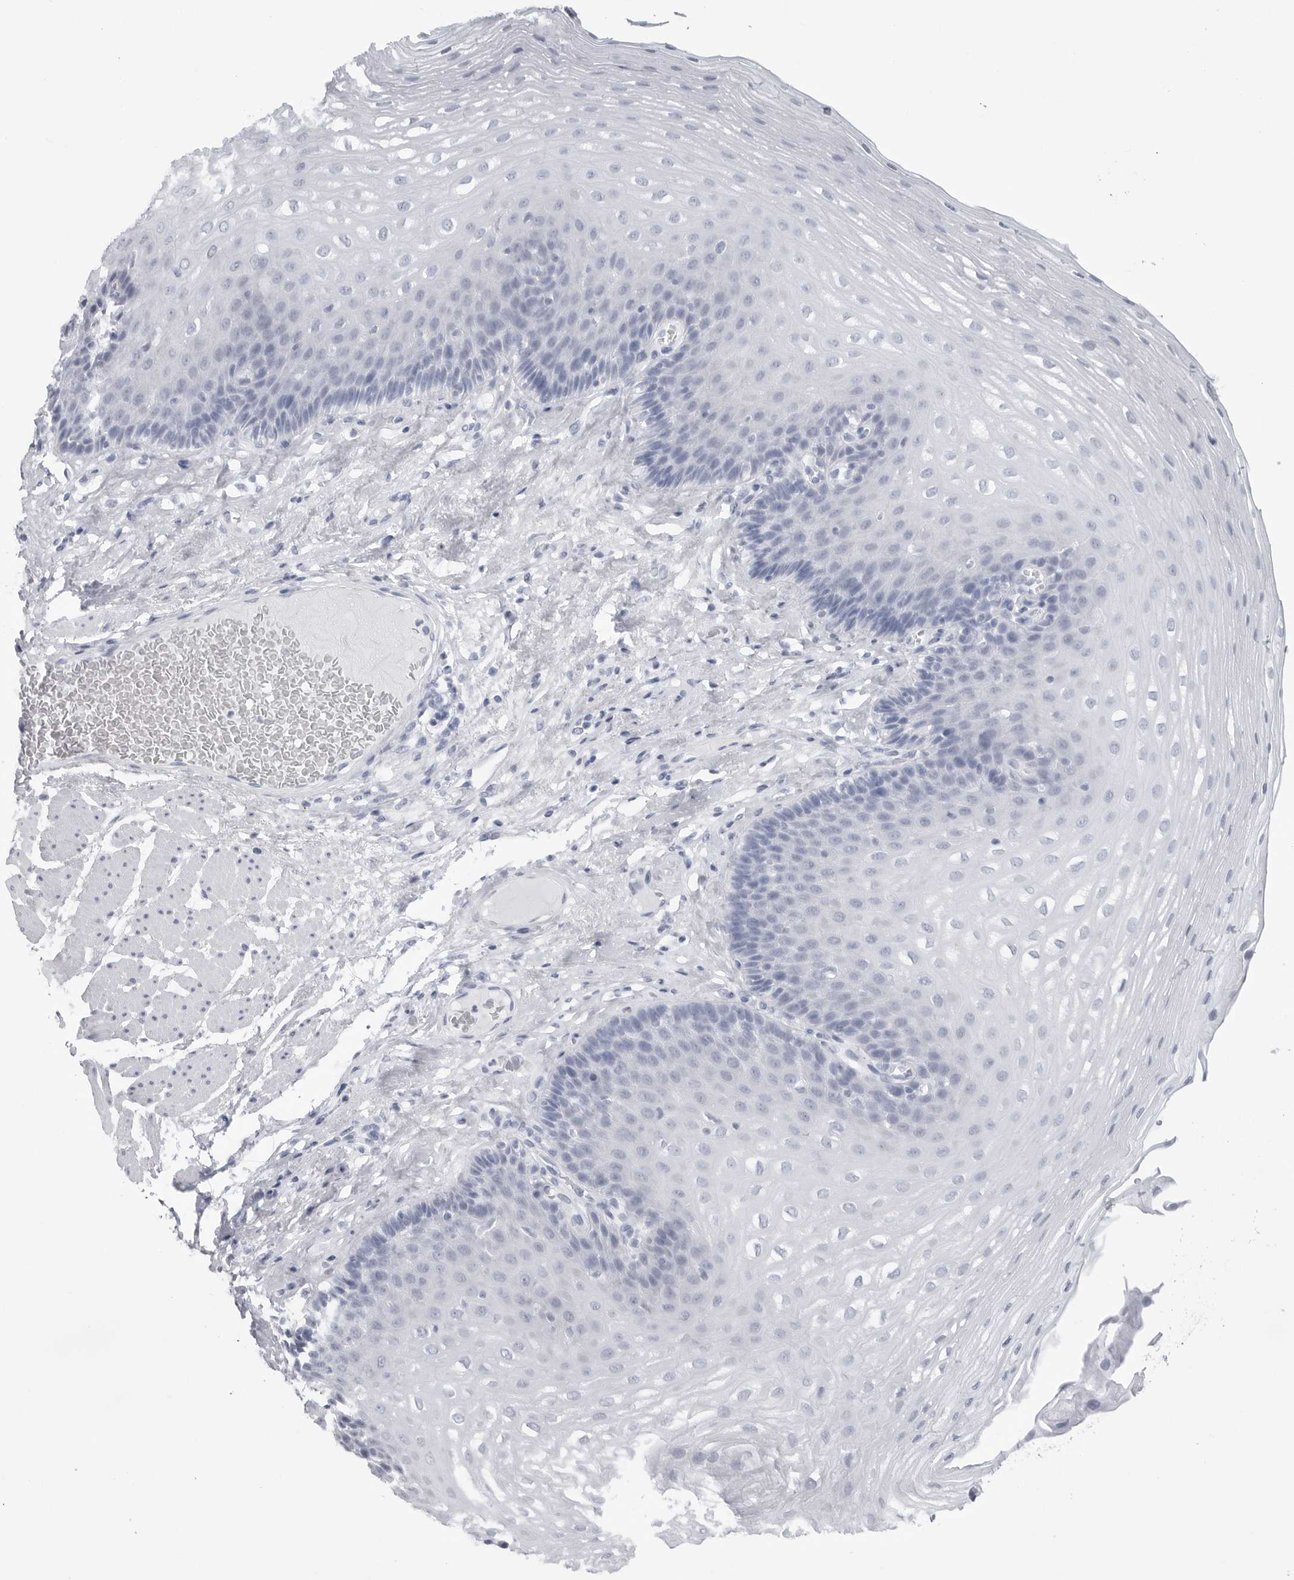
{"staining": {"intensity": "negative", "quantity": "none", "location": "none"}, "tissue": "esophagus", "cell_type": "Squamous epithelial cells", "image_type": "normal", "snomed": [{"axis": "morphology", "description": "Normal tissue, NOS"}, {"axis": "topography", "description": "Esophagus"}], "caption": "IHC image of normal esophagus: human esophagus stained with DAB reveals no significant protein staining in squamous epithelial cells. The staining is performed using DAB brown chromogen with nuclei counter-stained in using hematoxylin.", "gene": "CSH1", "patient": {"sex": "female", "age": 66}}